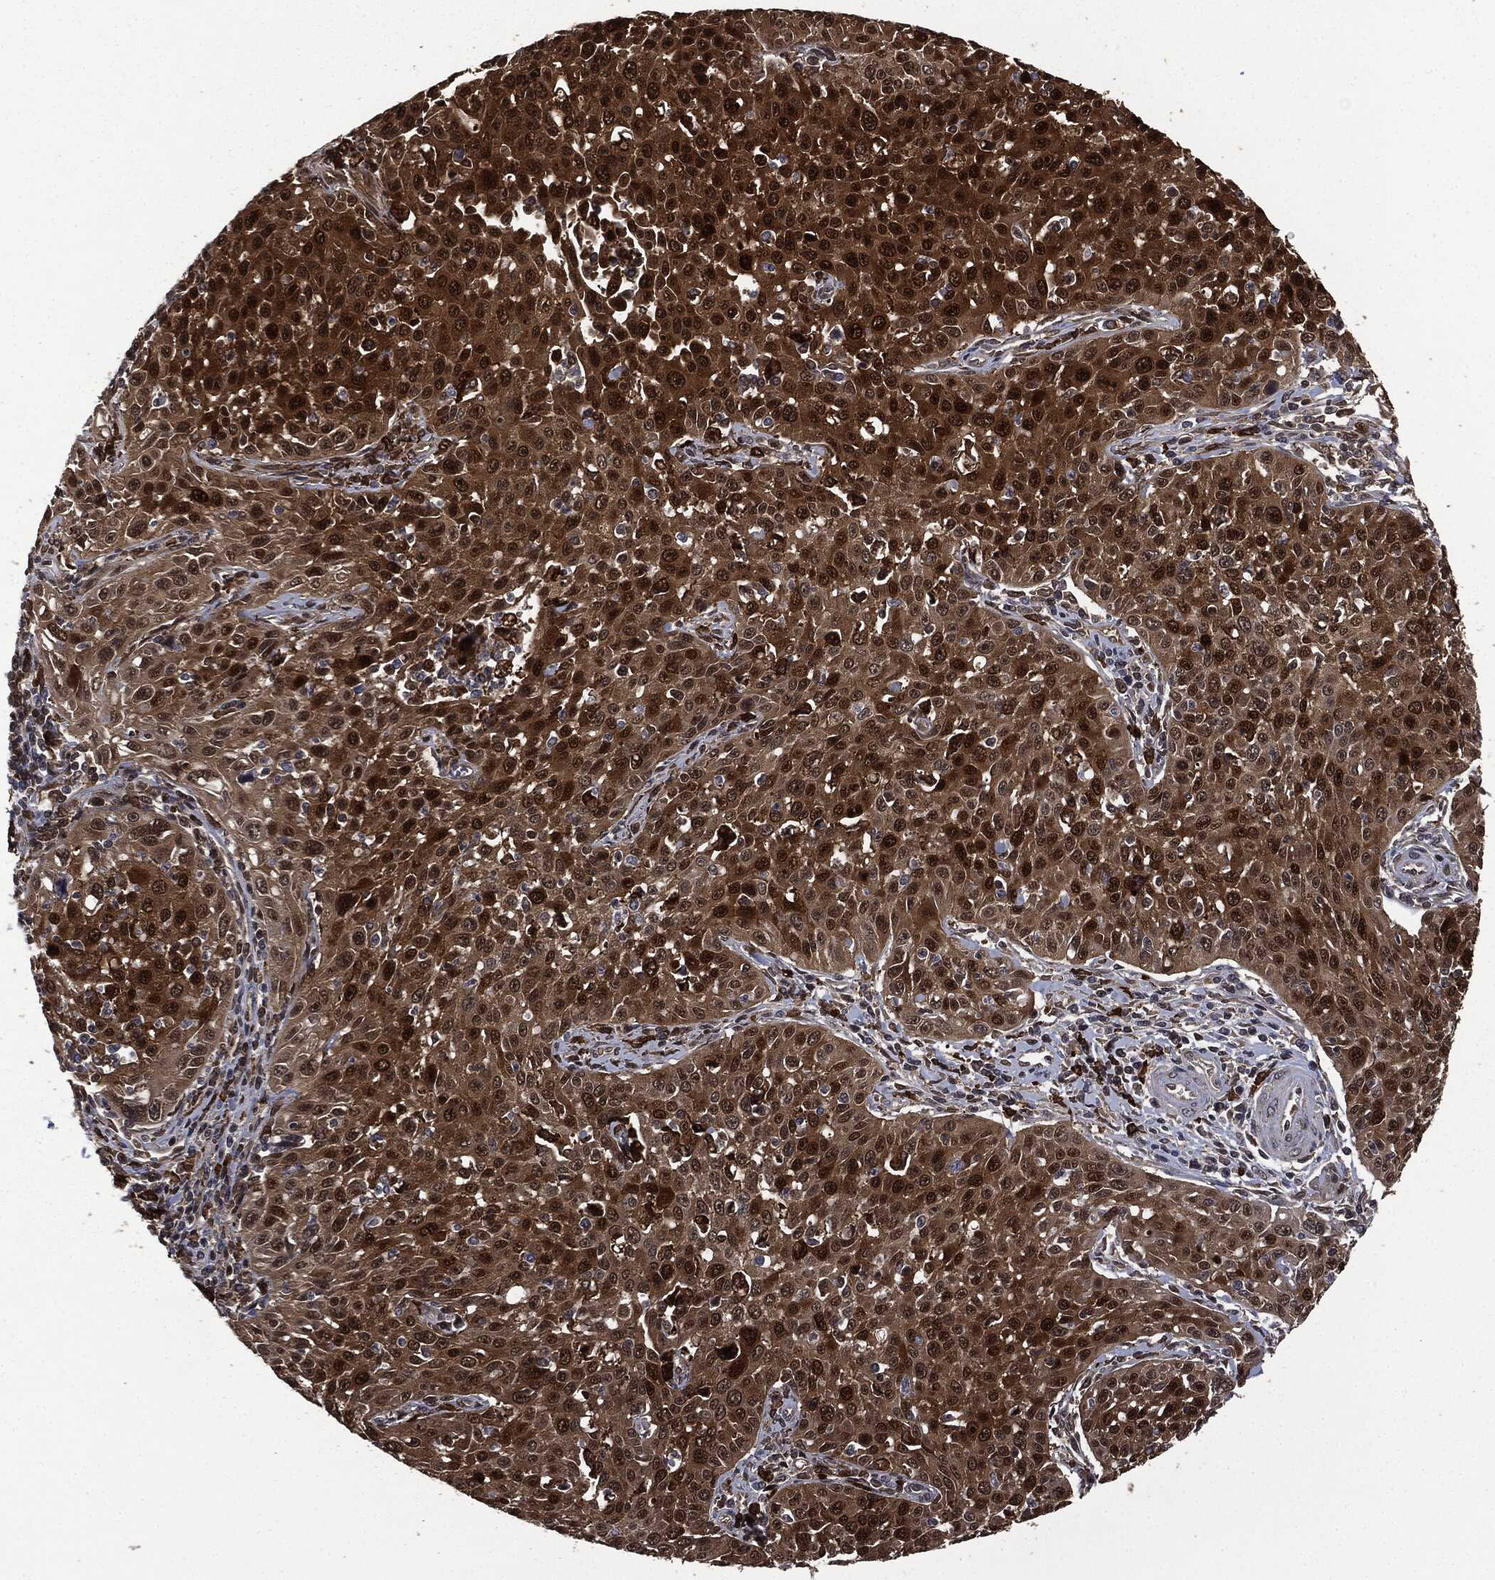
{"staining": {"intensity": "strong", "quantity": "25%-75%", "location": "cytoplasmic/membranous,nuclear"}, "tissue": "cervical cancer", "cell_type": "Tumor cells", "image_type": "cancer", "snomed": [{"axis": "morphology", "description": "Squamous cell carcinoma, NOS"}, {"axis": "topography", "description": "Cervix"}], "caption": "A high-resolution micrograph shows immunohistochemistry staining of squamous cell carcinoma (cervical), which demonstrates strong cytoplasmic/membranous and nuclear staining in about 25%-75% of tumor cells. The staining was performed using DAB (3,3'-diaminobenzidine) to visualize the protein expression in brown, while the nuclei were stained in blue with hematoxylin (Magnification: 20x).", "gene": "CRABP2", "patient": {"sex": "female", "age": 26}}